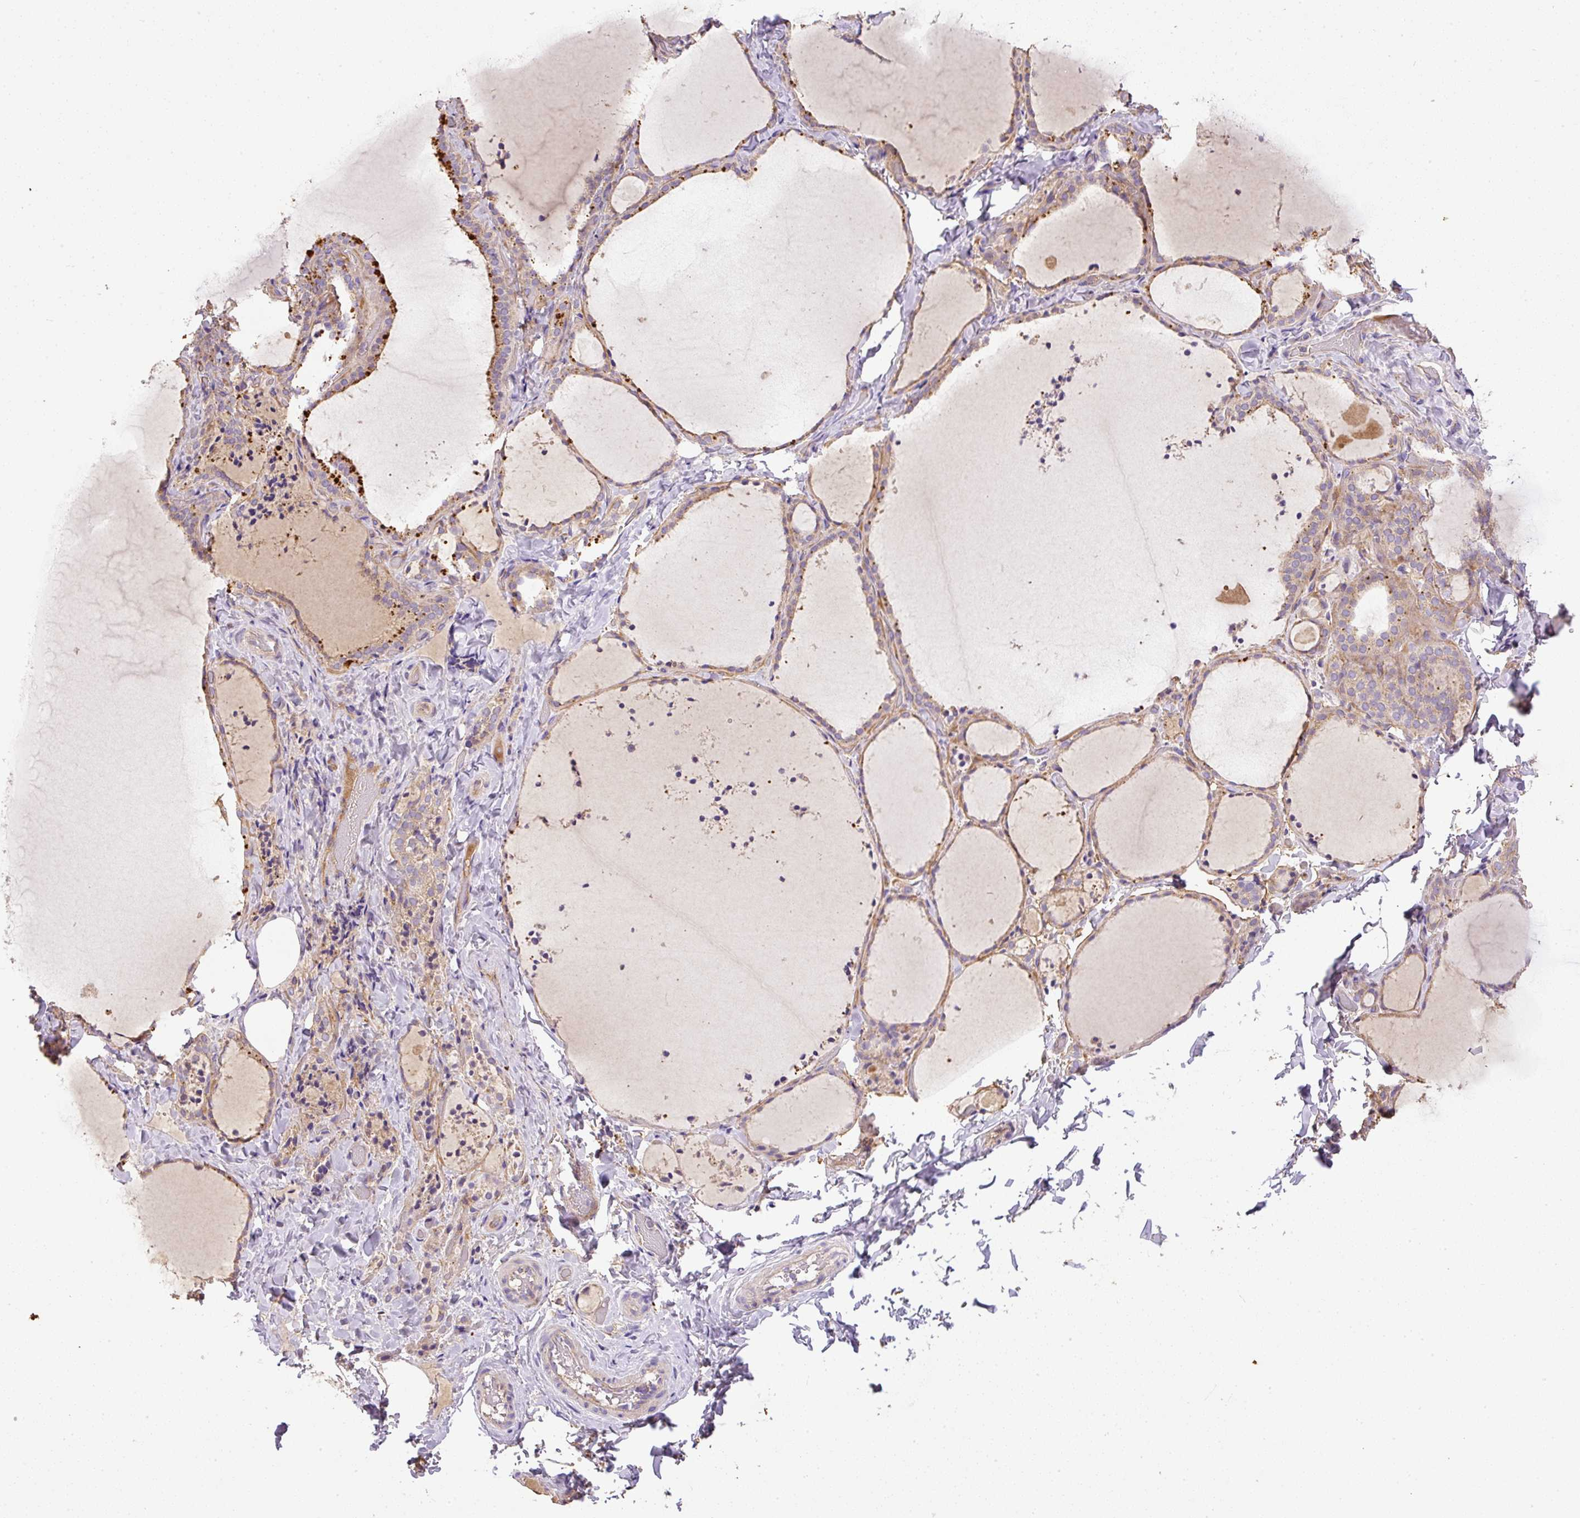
{"staining": {"intensity": "moderate", "quantity": "25%-75%", "location": "cytoplasmic/membranous"}, "tissue": "thyroid gland", "cell_type": "Glandular cells", "image_type": "normal", "snomed": [{"axis": "morphology", "description": "Normal tissue, NOS"}, {"axis": "topography", "description": "Thyroid gland"}], "caption": "Benign thyroid gland displays moderate cytoplasmic/membranous staining in about 25%-75% of glandular cells, visualized by immunohistochemistry.", "gene": "DAPK1", "patient": {"sex": "female", "age": 22}}